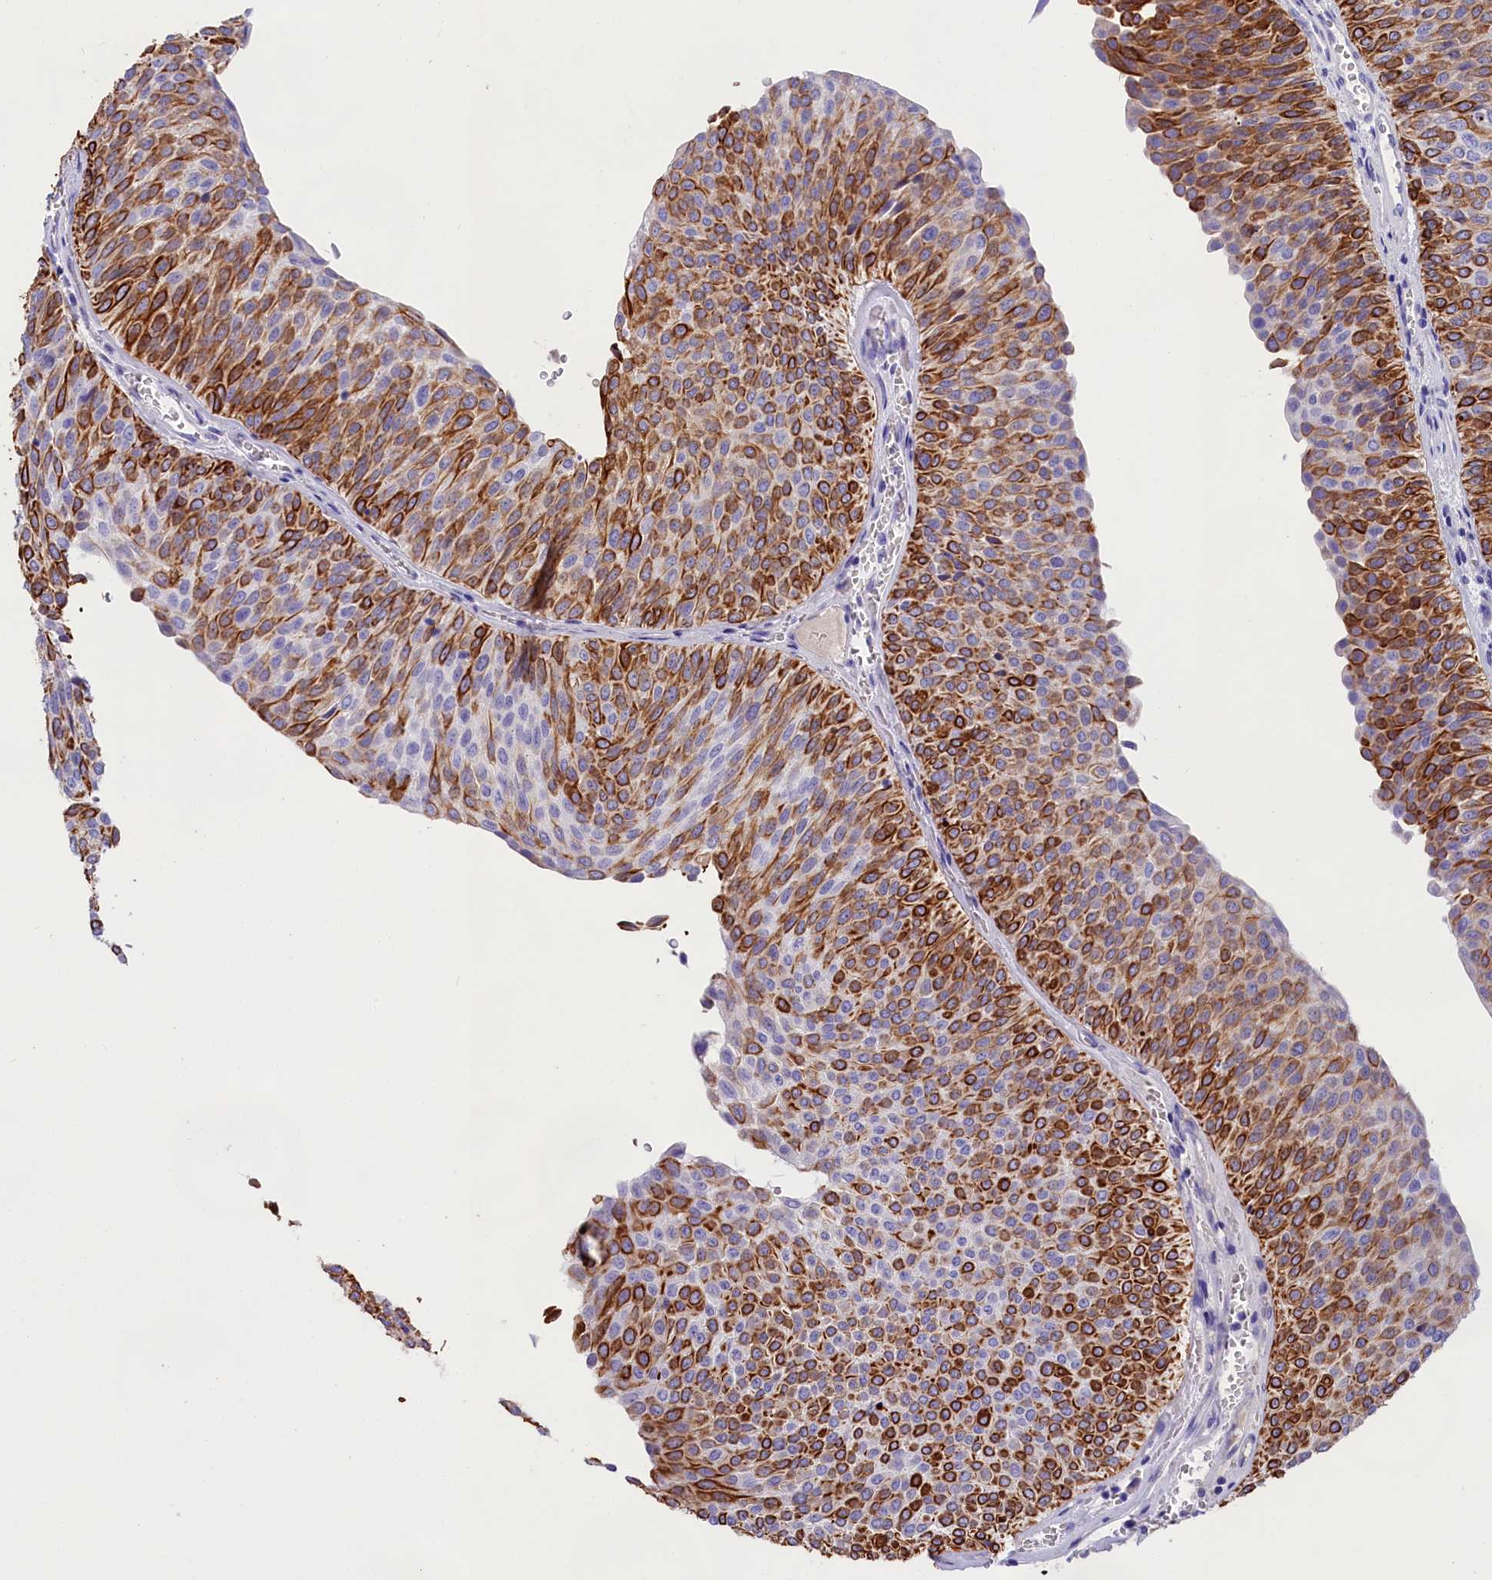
{"staining": {"intensity": "strong", "quantity": ">75%", "location": "cytoplasmic/membranous"}, "tissue": "urothelial cancer", "cell_type": "Tumor cells", "image_type": "cancer", "snomed": [{"axis": "morphology", "description": "Urothelial carcinoma, Low grade"}, {"axis": "topography", "description": "Urinary bladder"}], "caption": "IHC of urothelial cancer exhibits high levels of strong cytoplasmic/membranous positivity in about >75% of tumor cells.", "gene": "SULT2A1", "patient": {"sex": "male", "age": 78}}